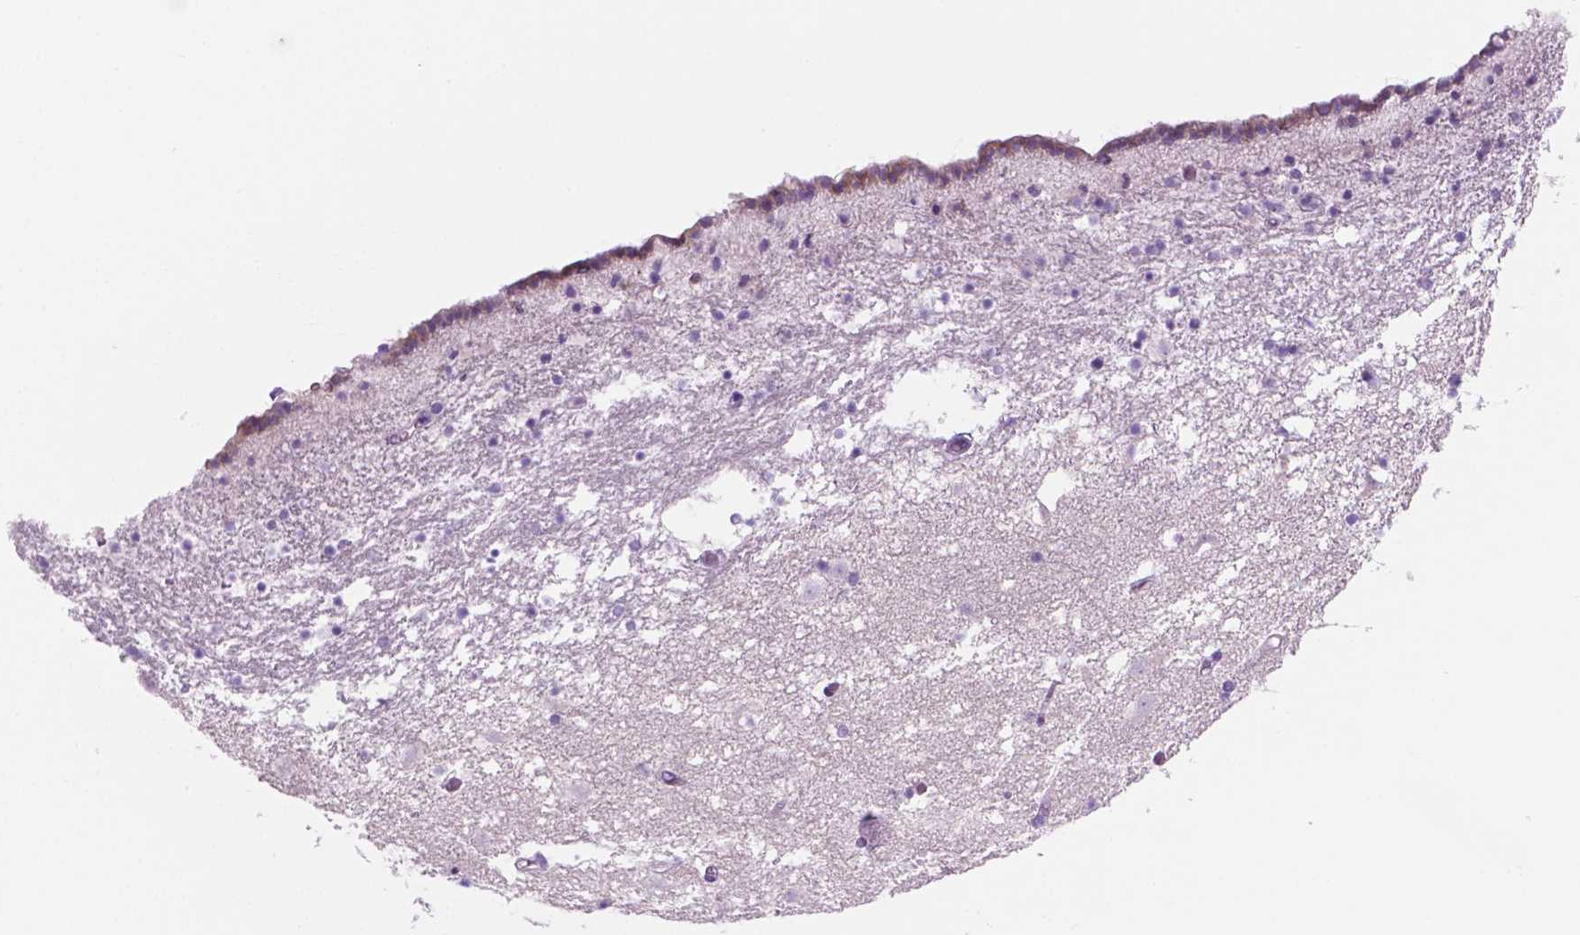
{"staining": {"intensity": "negative", "quantity": "none", "location": "none"}, "tissue": "caudate", "cell_type": "Glial cells", "image_type": "normal", "snomed": [{"axis": "morphology", "description": "Normal tissue, NOS"}, {"axis": "topography", "description": "Lateral ventricle wall"}], "caption": "DAB (3,3'-diaminobenzidine) immunohistochemical staining of normal human caudate displays no significant expression in glial cells.", "gene": "GRIN2B", "patient": {"sex": "female", "age": 42}}